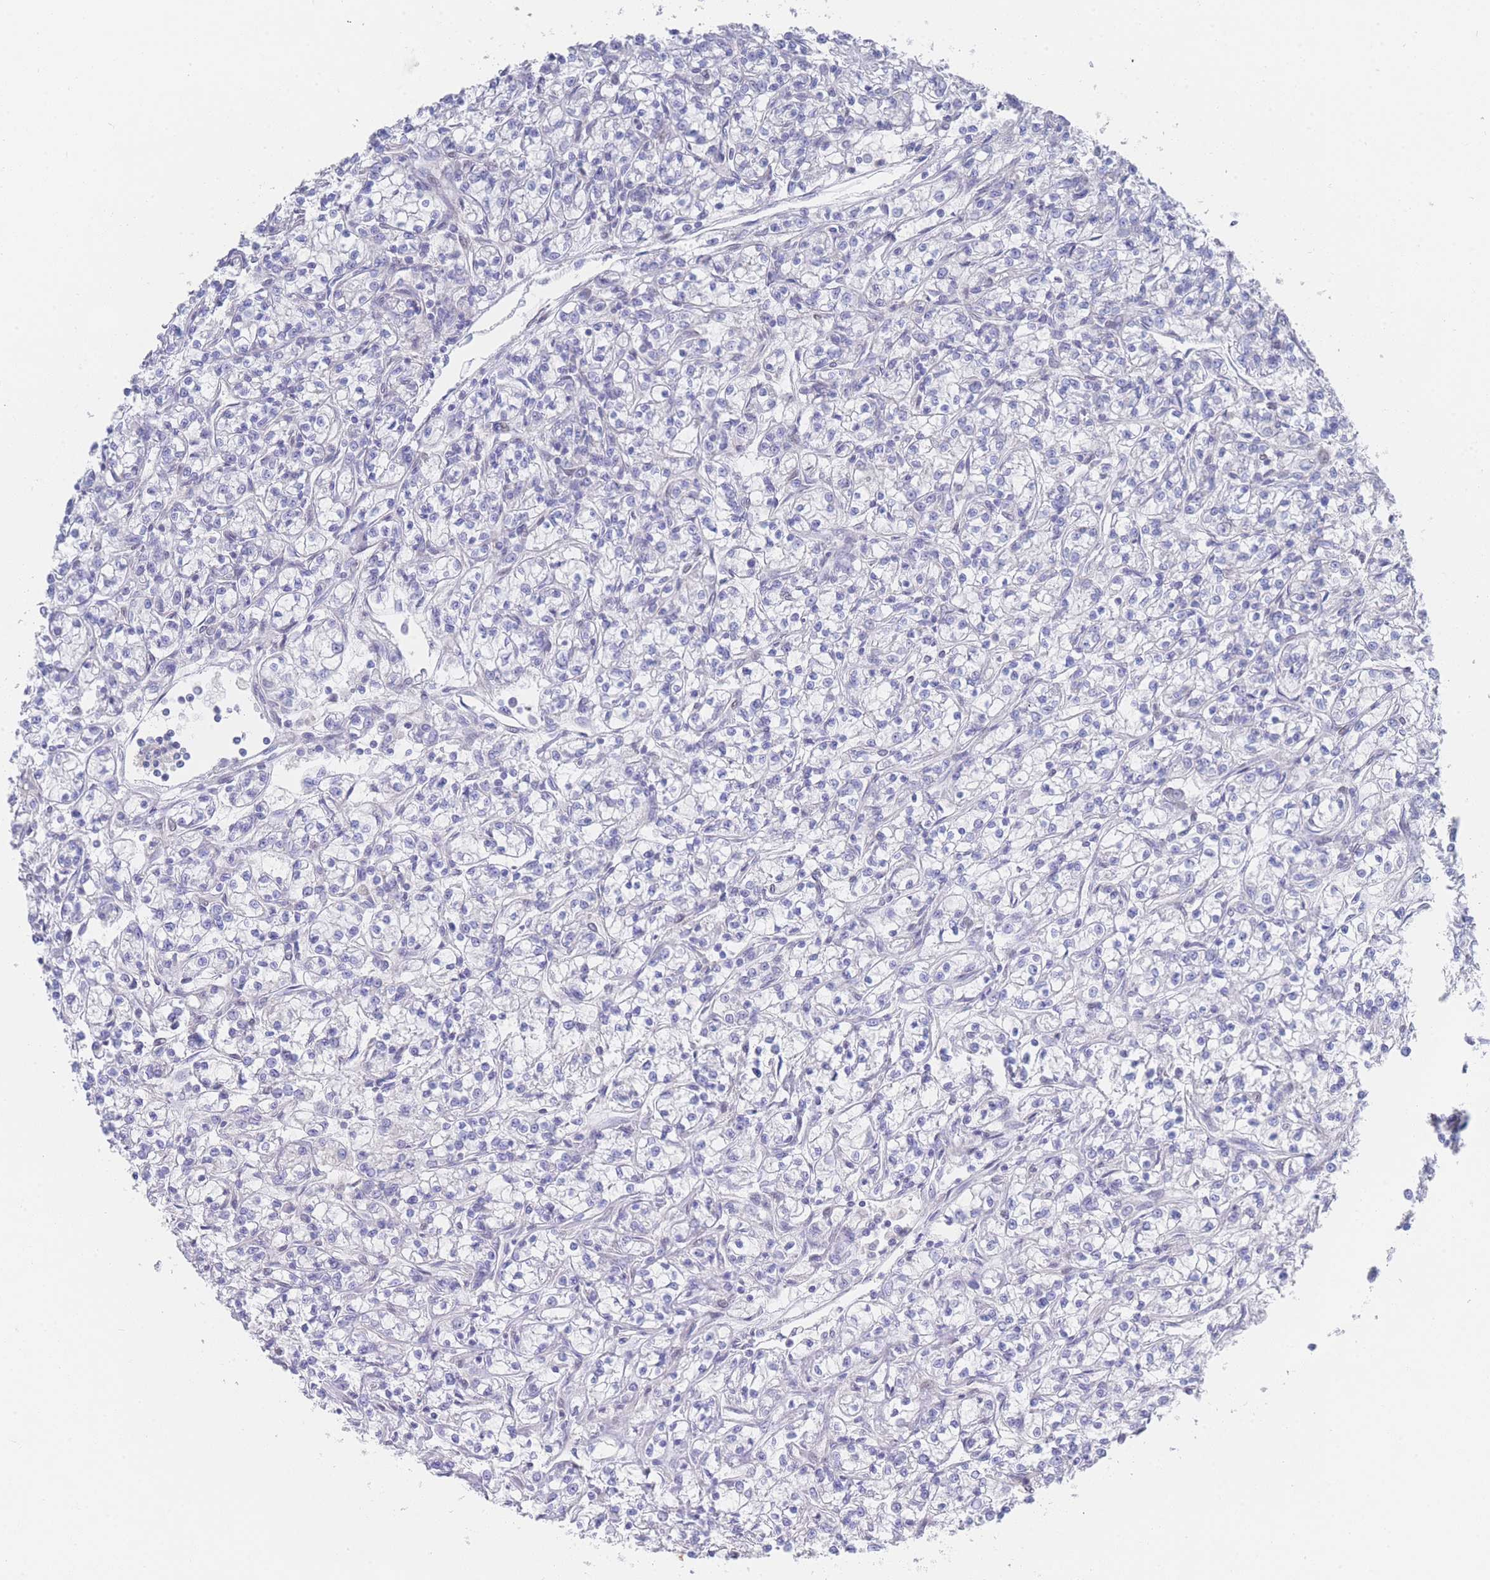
{"staining": {"intensity": "negative", "quantity": "none", "location": "none"}, "tissue": "renal cancer", "cell_type": "Tumor cells", "image_type": "cancer", "snomed": [{"axis": "morphology", "description": "Adenocarcinoma, NOS"}, {"axis": "topography", "description": "Kidney"}], "caption": "Image shows no protein positivity in tumor cells of renal cancer (adenocarcinoma) tissue.", "gene": "ZNF142", "patient": {"sex": "female", "age": 59}}